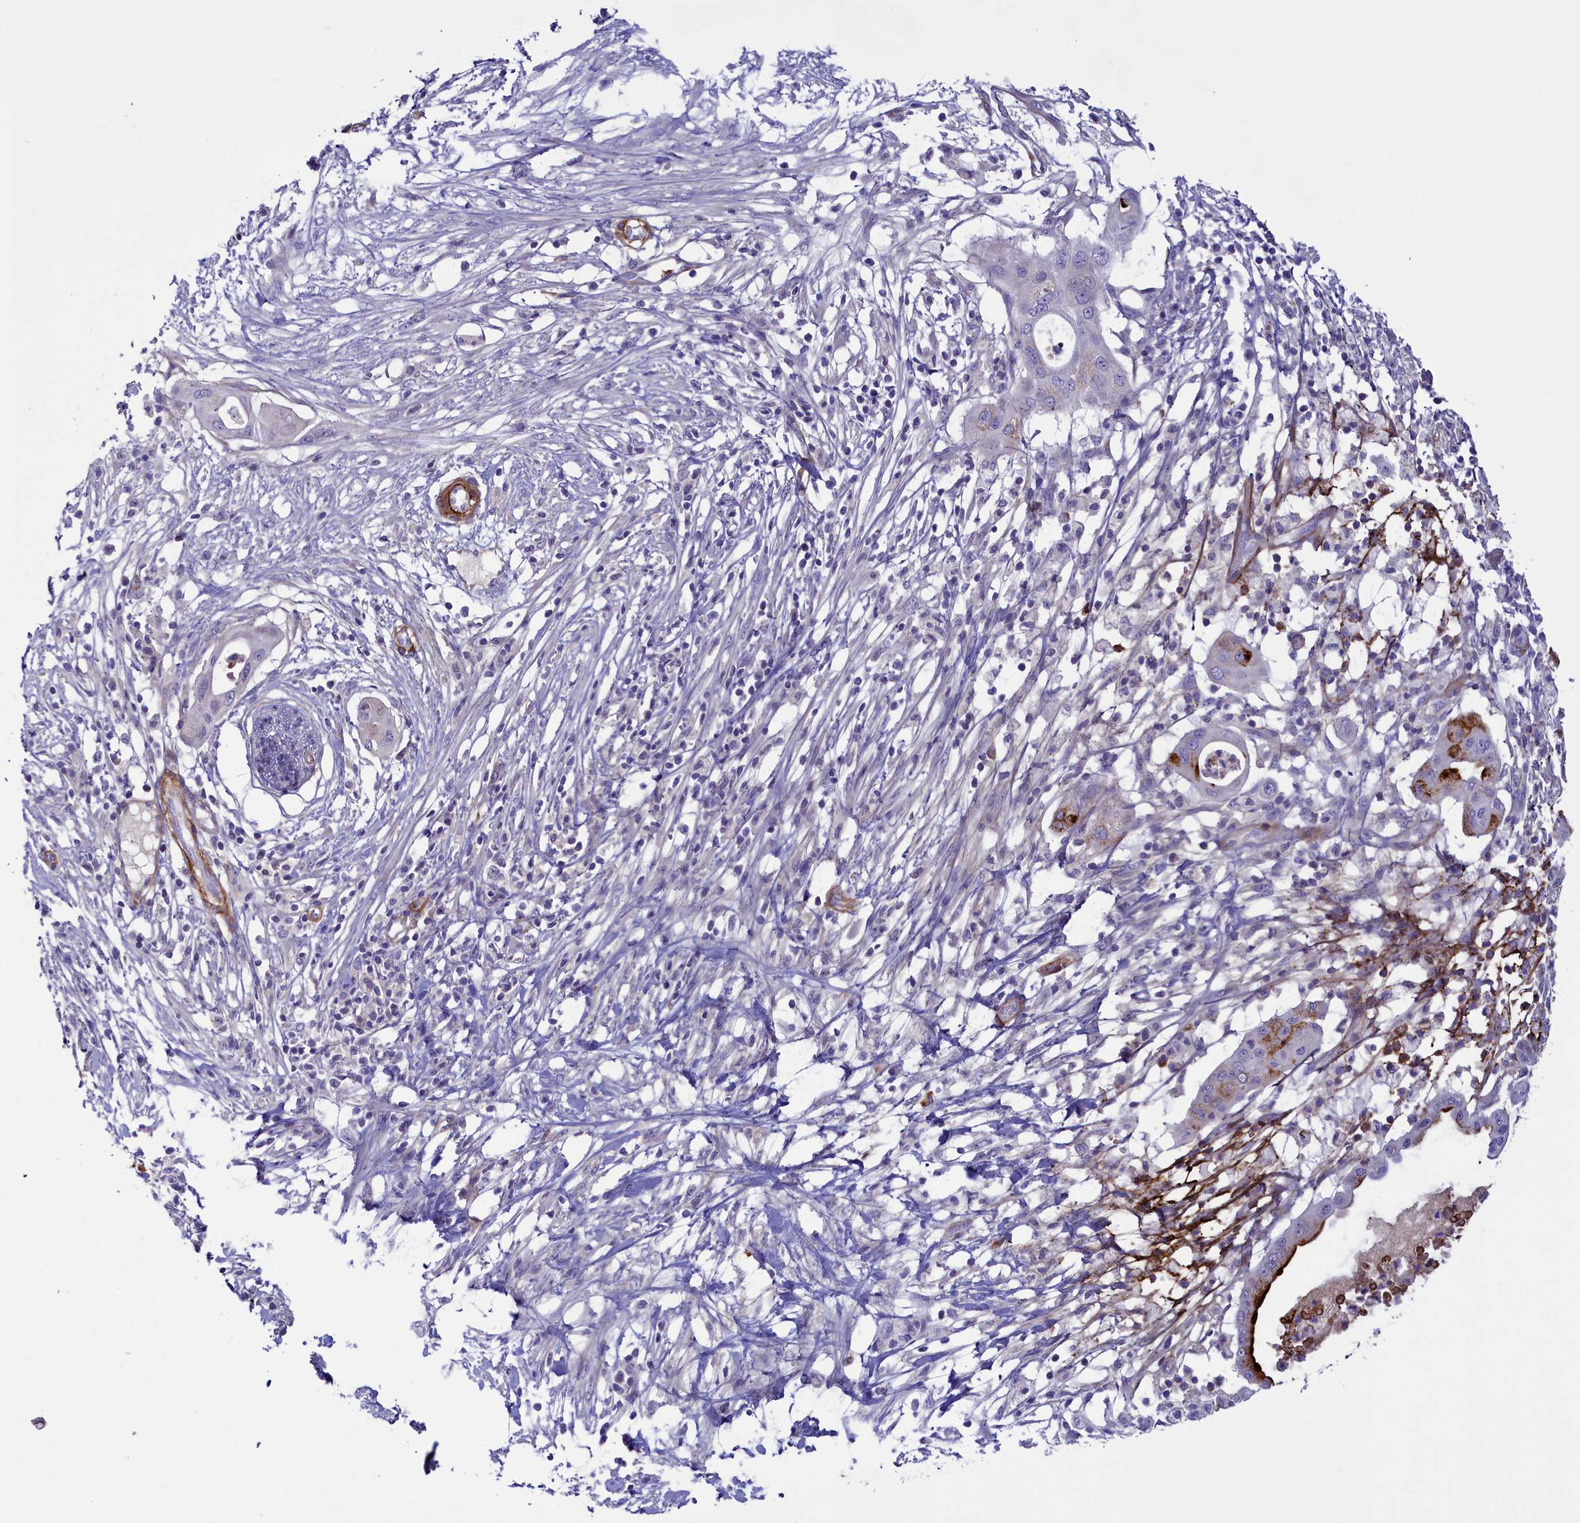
{"staining": {"intensity": "moderate", "quantity": "<25%", "location": "cytoplasmic/membranous,nuclear"}, "tissue": "pancreatic cancer", "cell_type": "Tumor cells", "image_type": "cancer", "snomed": [{"axis": "morphology", "description": "Adenocarcinoma, NOS"}, {"axis": "topography", "description": "Pancreas"}], "caption": "Protein staining by IHC exhibits moderate cytoplasmic/membranous and nuclear positivity in about <25% of tumor cells in adenocarcinoma (pancreatic). (brown staining indicates protein expression, while blue staining denotes nuclei).", "gene": "LOXL1", "patient": {"sex": "male", "age": 68}}